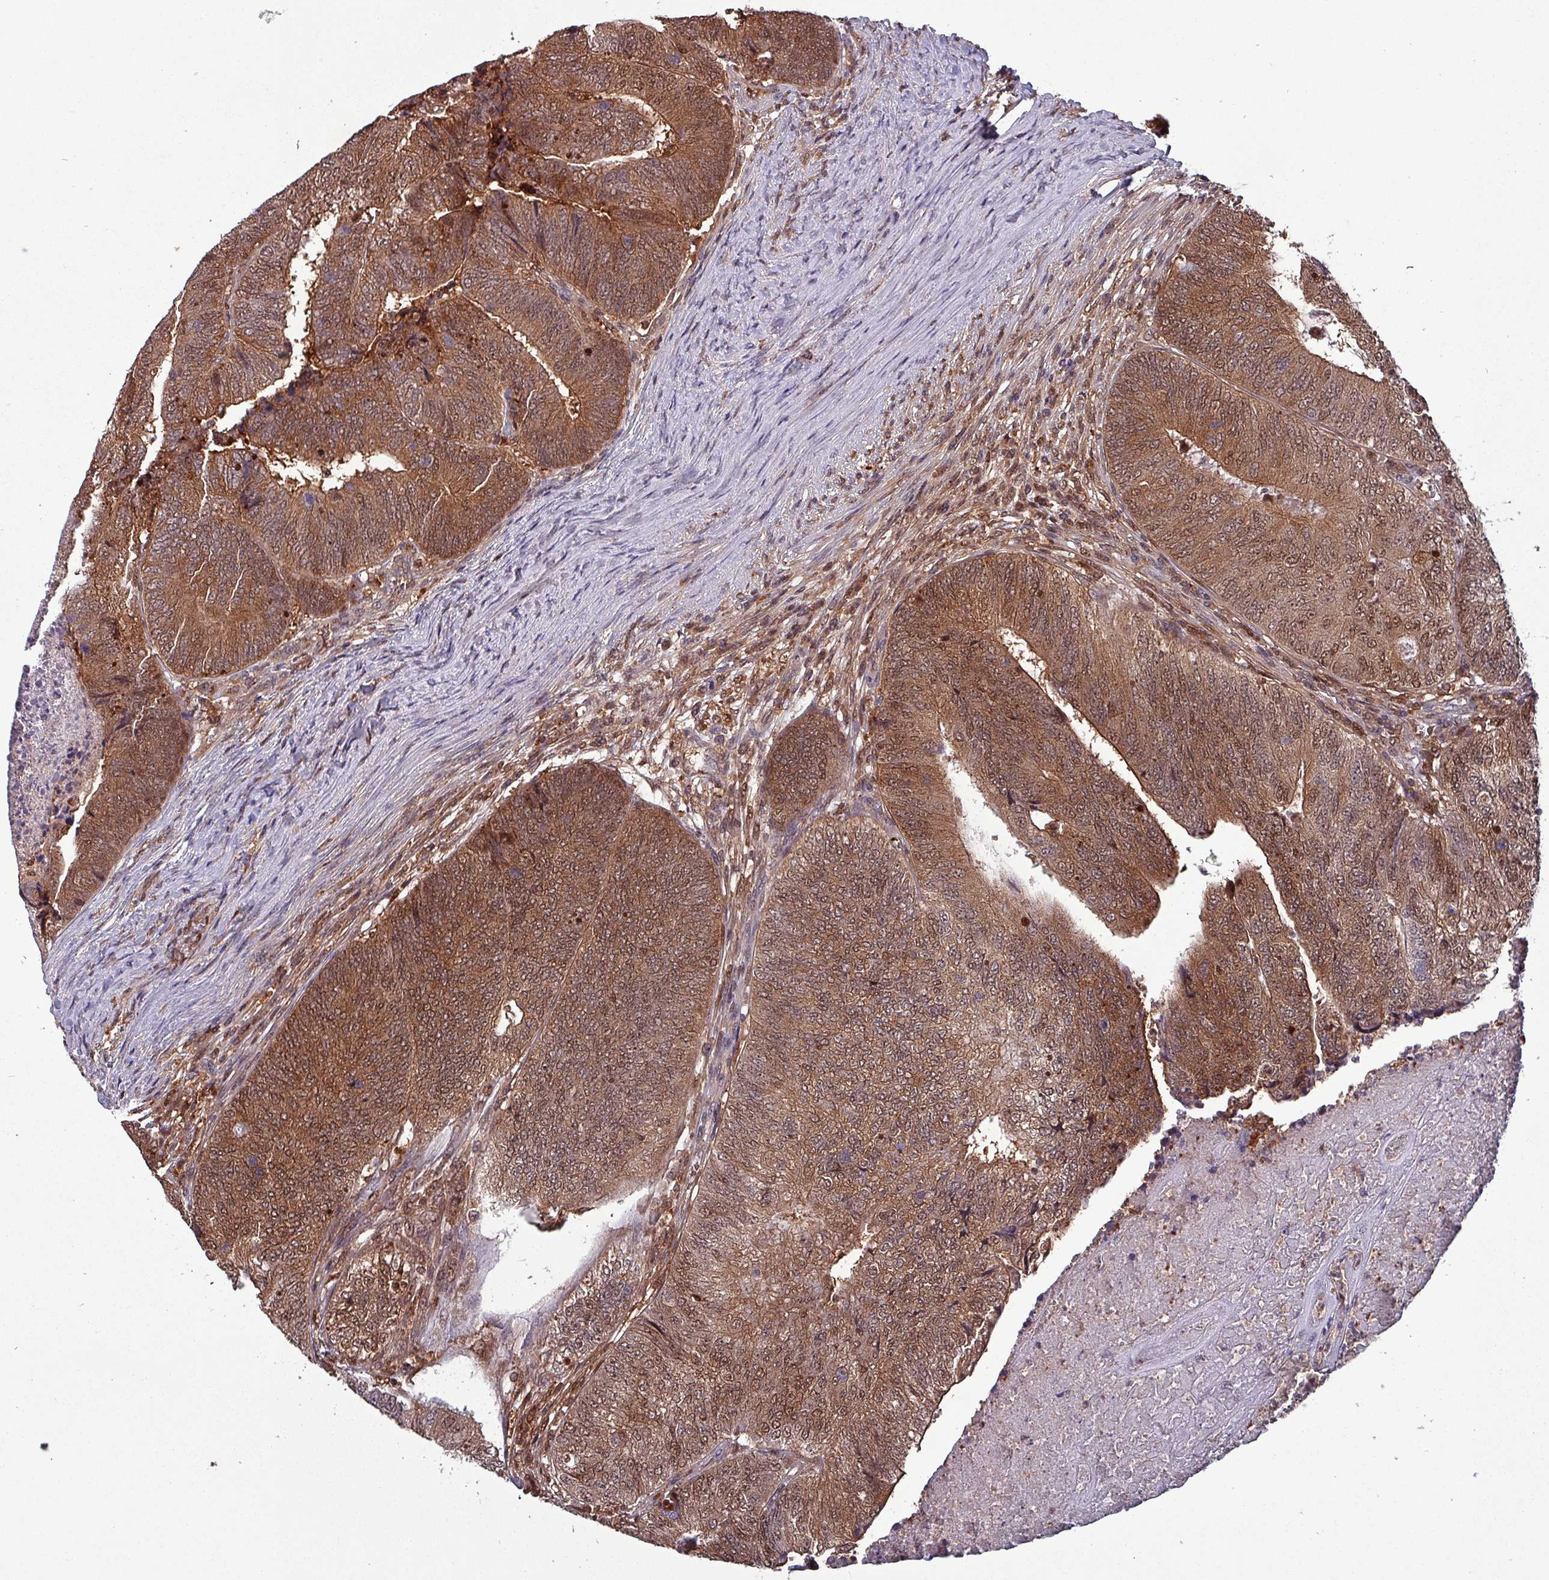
{"staining": {"intensity": "moderate", "quantity": ">75%", "location": "cytoplasmic/membranous,nuclear"}, "tissue": "colorectal cancer", "cell_type": "Tumor cells", "image_type": "cancer", "snomed": [{"axis": "morphology", "description": "Adenocarcinoma, NOS"}, {"axis": "topography", "description": "Colon"}], "caption": "This is a photomicrograph of IHC staining of colorectal adenocarcinoma, which shows moderate staining in the cytoplasmic/membranous and nuclear of tumor cells.", "gene": "PSMB8", "patient": {"sex": "female", "age": 67}}